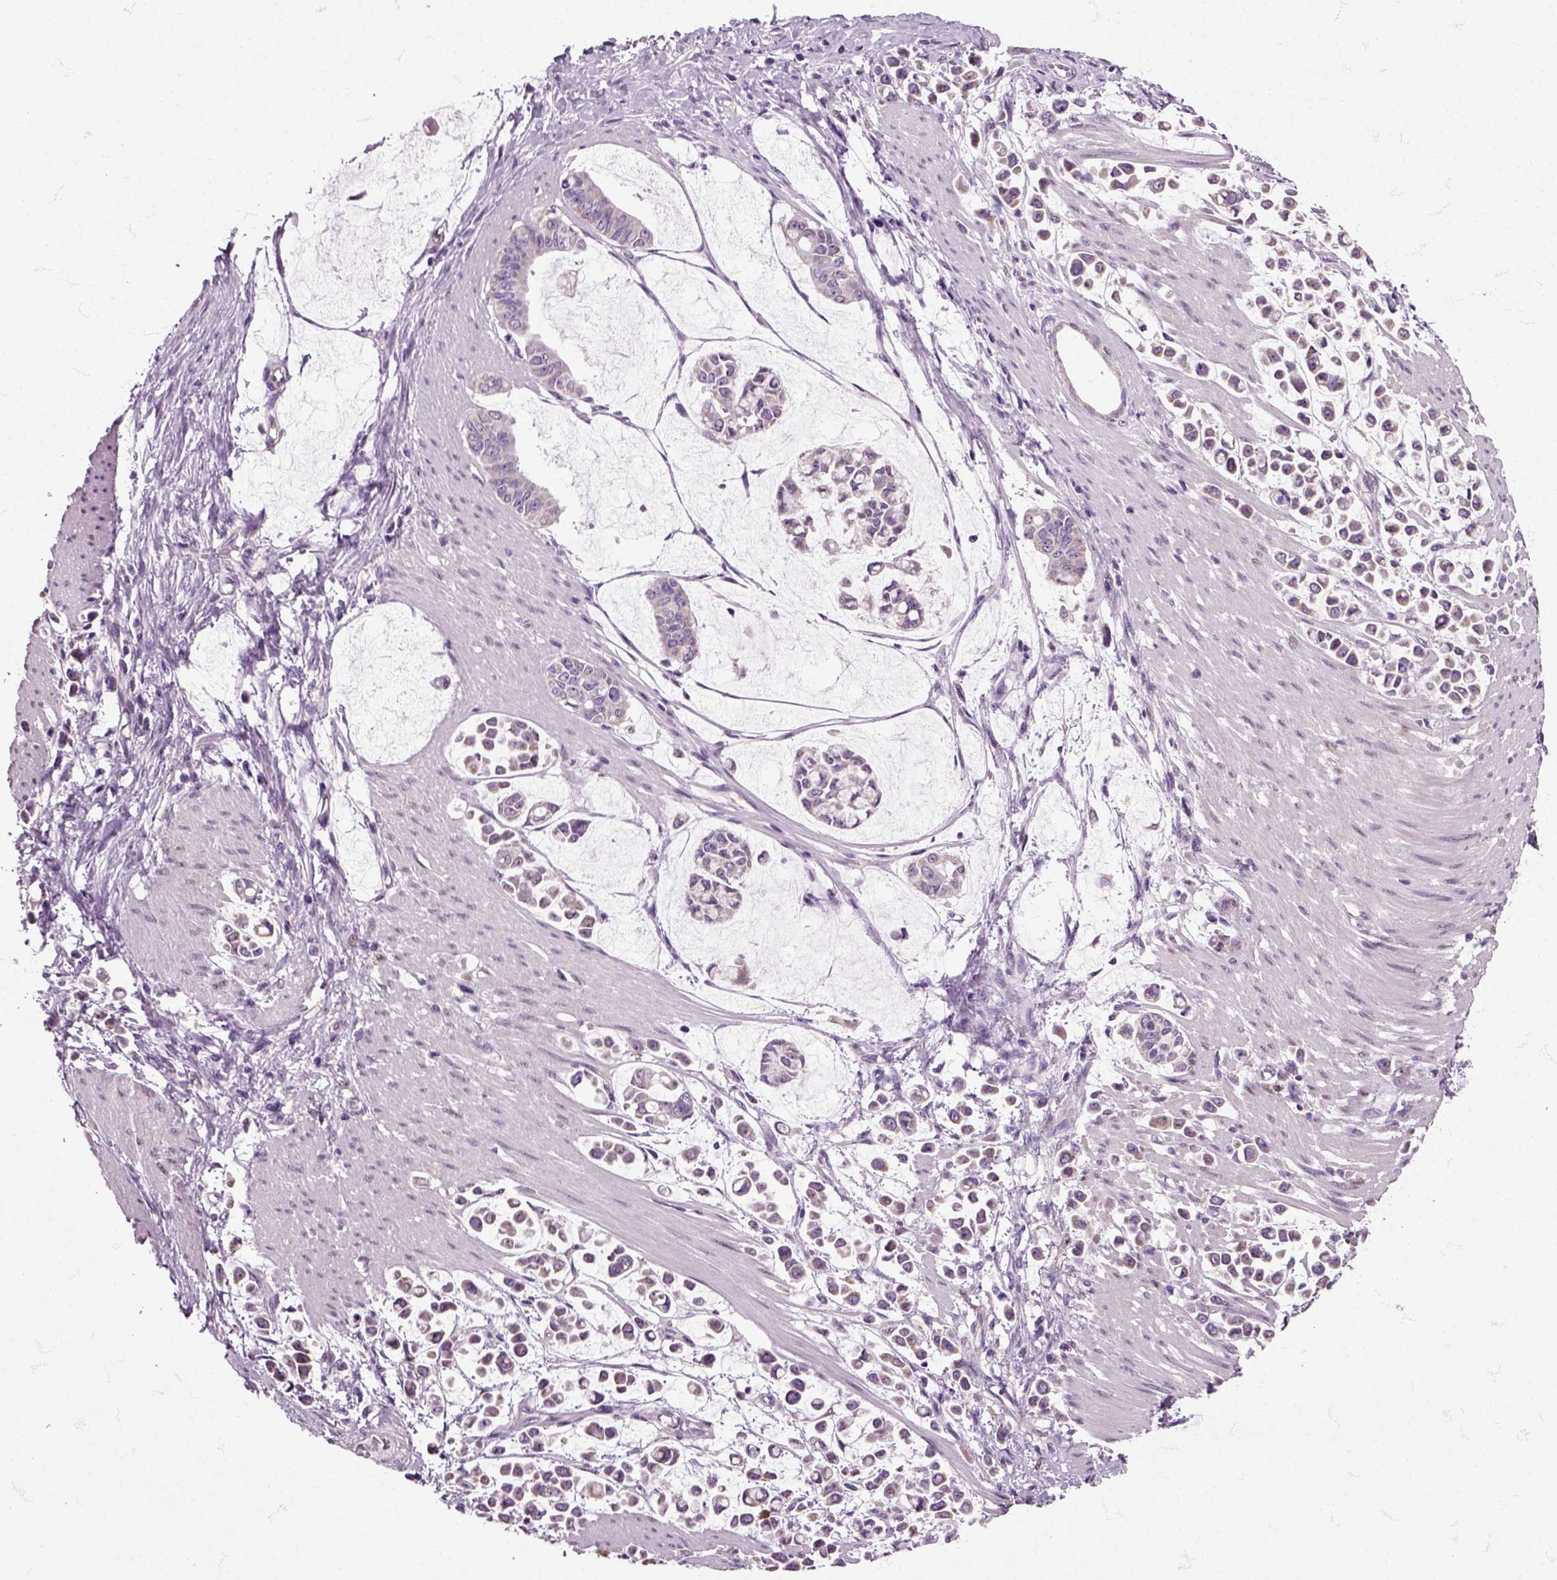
{"staining": {"intensity": "weak", "quantity": "25%-75%", "location": "cytoplasmic/membranous"}, "tissue": "stomach cancer", "cell_type": "Tumor cells", "image_type": "cancer", "snomed": [{"axis": "morphology", "description": "Adenocarcinoma, NOS"}, {"axis": "topography", "description": "Stomach"}], "caption": "The immunohistochemical stain labels weak cytoplasmic/membranous expression in tumor cells of stomach cancer (adenocarcinoma) tissue. The protein is stained brown, and the nuclei are stained in blue (DAB (3,3'-diaminobenzidine) IHC with brightfield microscopy, high magnification).", "gene": "HSPA2", "patient": {"sex": "male", "age": 82}}